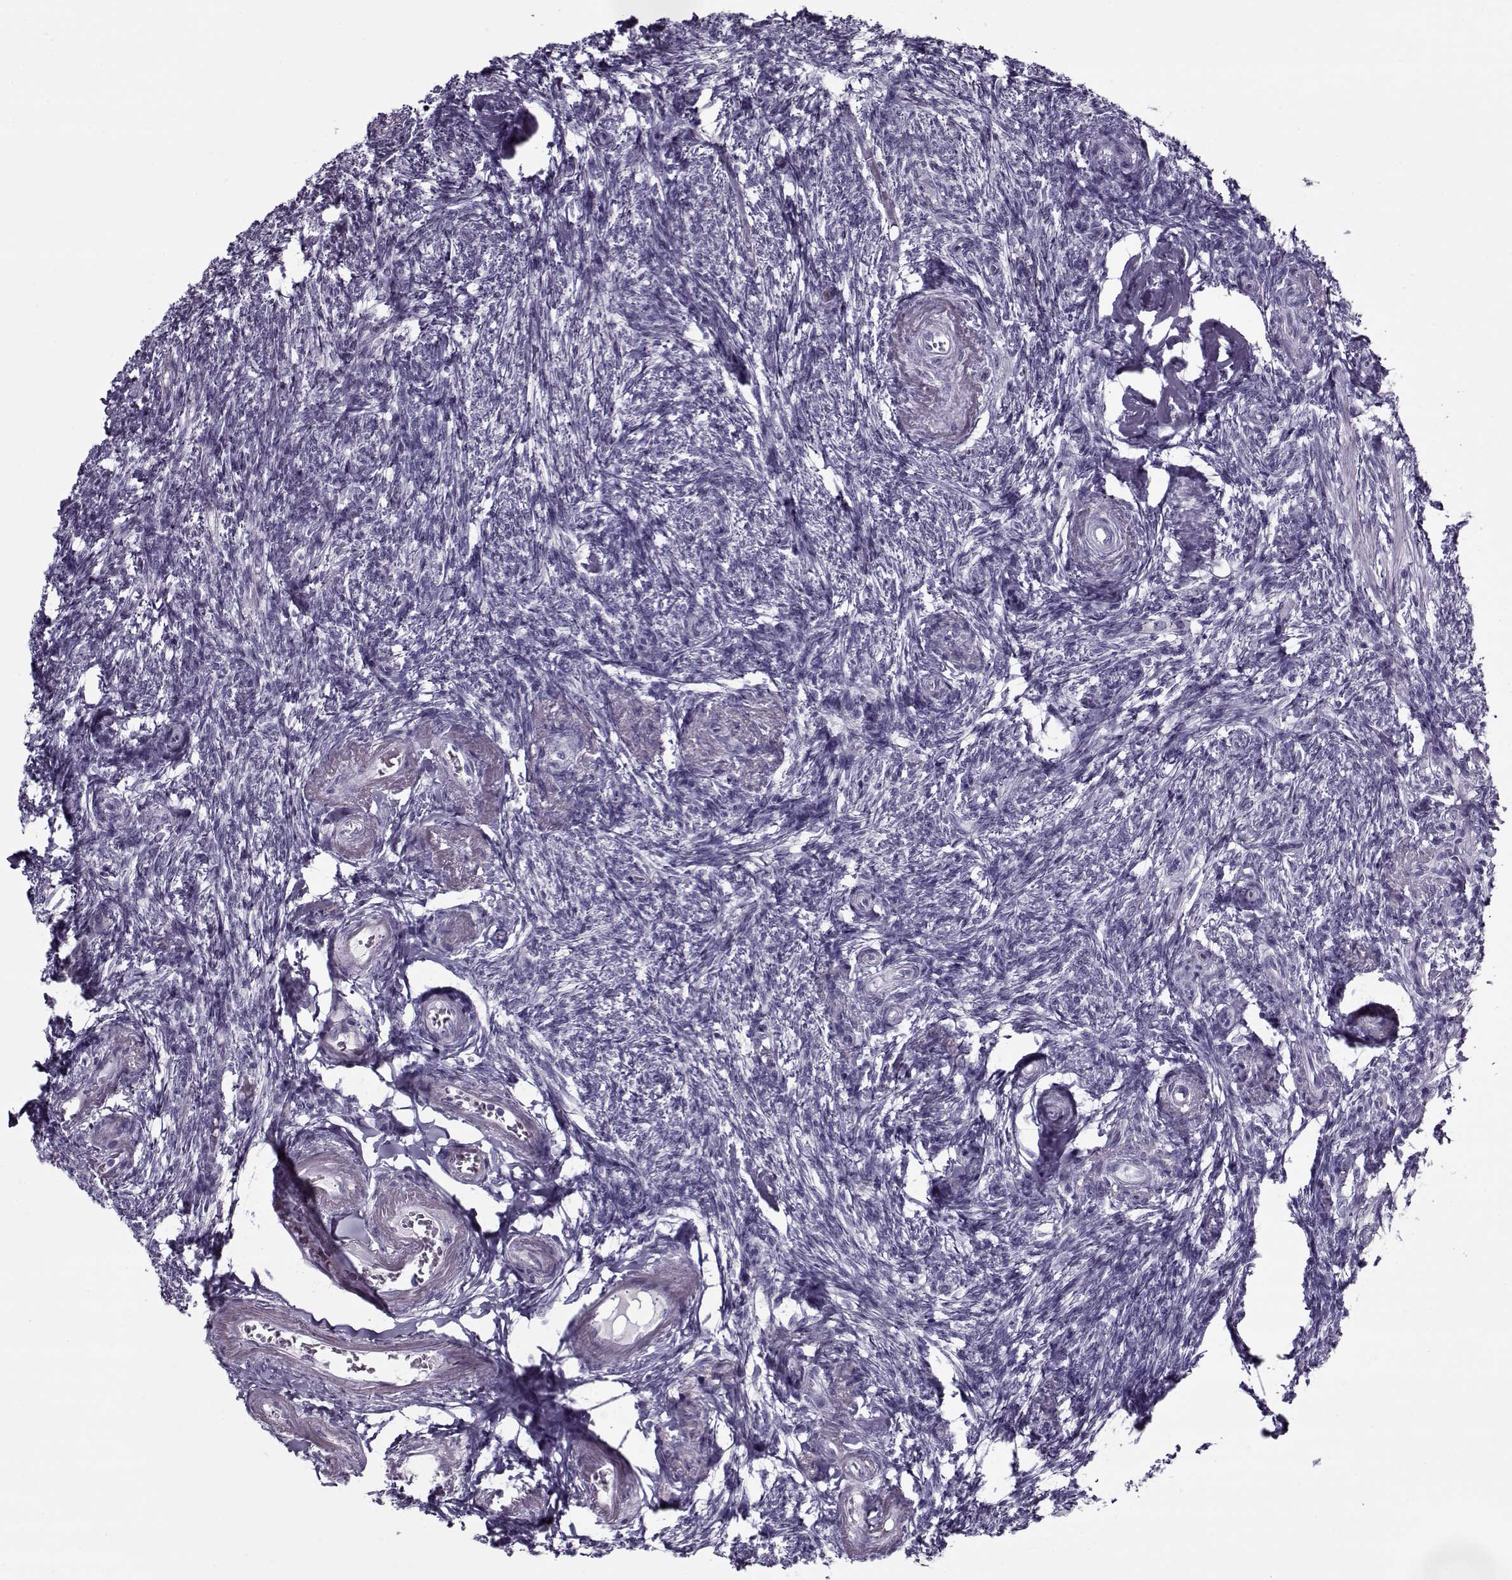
{"staining": {"intensity": "negative", "quantity": "none", "location": "none"}, "tissue": "ovary", "cell_type": "Ovarian stroma cells", "image_type": "normal", "snomed": [{"axis": "morphology", "description": "Normal tissue, NOS"}, {"axis": "topography", "description": "Ovary"}], "caption": "This micrograph is of benign ovary stained with immunohistochemistry to label a protein in brown with the nuclei are counter-stained blue. There is no positivity in ovarian stroma cells. The staining was performed using DAB to visualize the protein expression in brown, while the nuclei were stained in blue with hematoxylin (Magnification: 20x).", "gene": "GAGE10", "patient": {"sex": "female", "age": 72}}